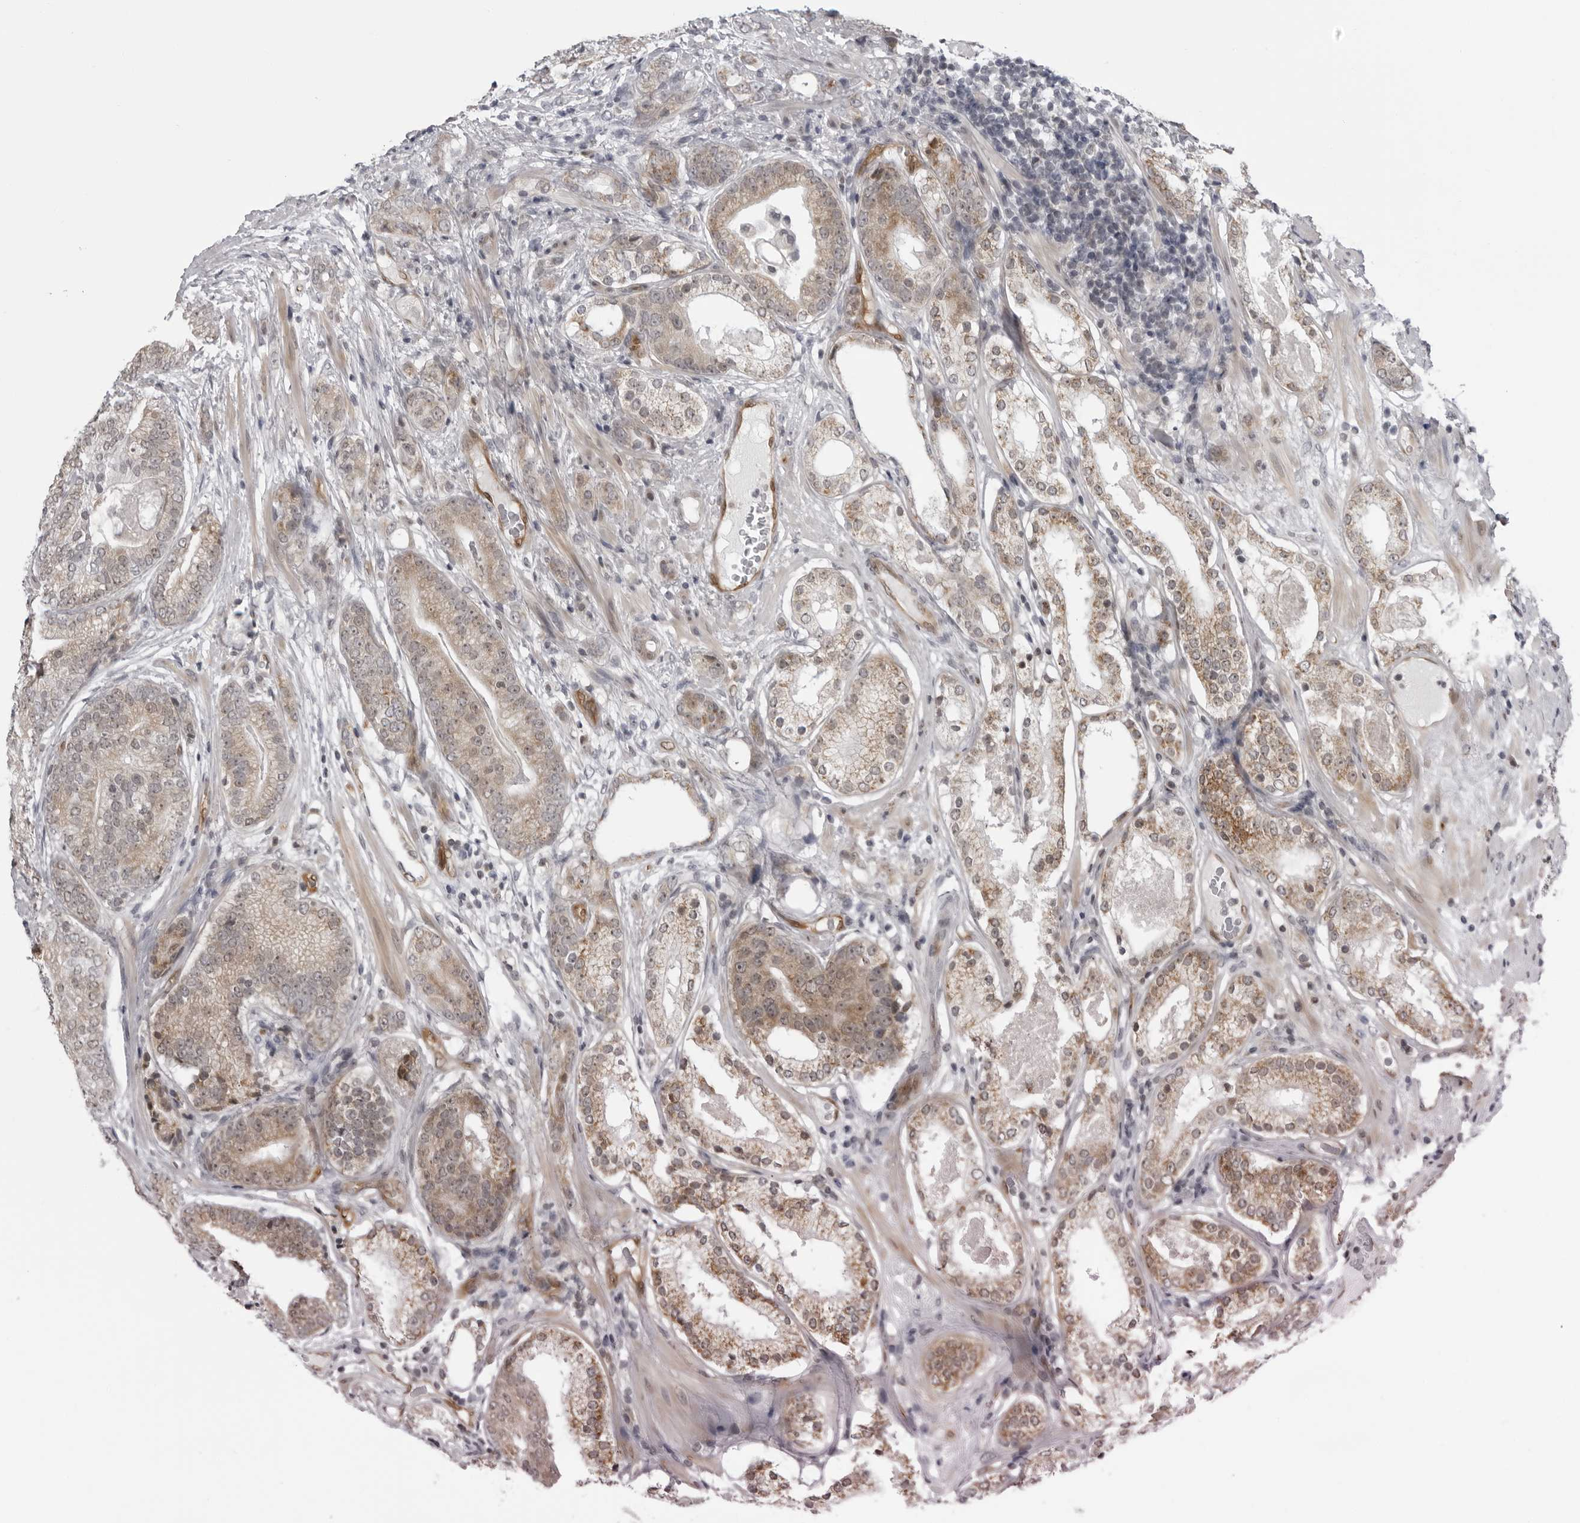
{"staining": {"intensity": "moderate", "quantity": ">75%", "location": "cytoplasmic/membranous,nuclear"}, "tissue": "prostate cancer", "cell_type": "Tumor cells", "image_type": "cancer", "snomed": [{"axis": "morphology", "description": "Adenocarcinoma, High grade"}, {"axis": "topography", "description": "Prostate"}], "caption": "Protein analysis of prostate cancer (adenocarcinoma (high-grade)) tissue exhibits moderate cytoplasmic/membranous and nuclear expression in approximately >75% of tumor cells.", "gene": "MAPK12", "patient": {"sex": "male", "age": 57}}